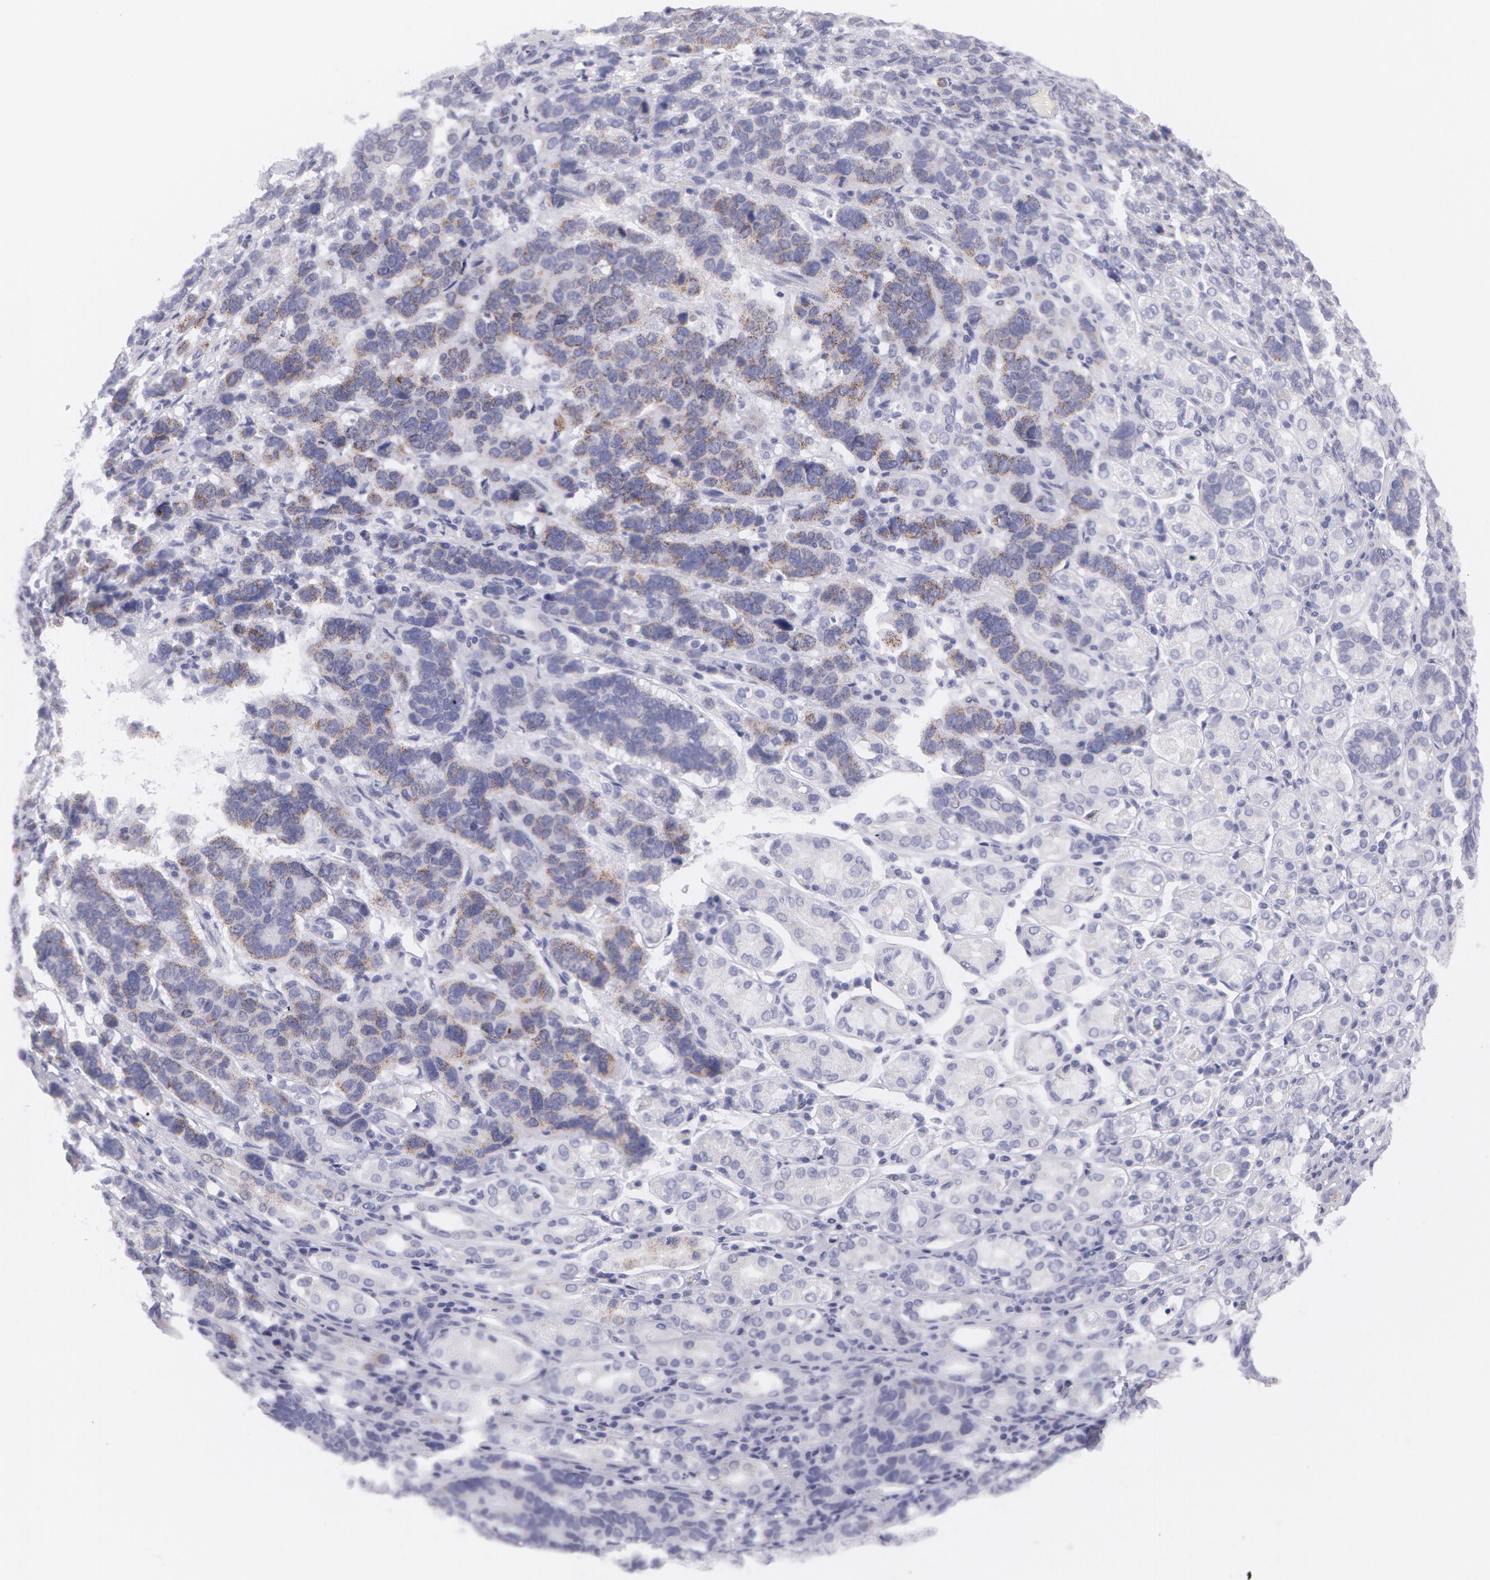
{"staining": {"intensity": "negative", "quantity": "none", "location": "none"}, "tissue": "stomach cancer", "cell_type": "Tumor cells", "image_type": "cancer", "snomed": [{"axis": "morphology", "description": "Adenocarcinoma, NOS"}, {"axis": "topography", "description": "Stomach, upper"}], "caption": "Adenocarcinoma (stomach) was stained to show a protein in brown. There is no significant positivity in tumor cells.", "gene": "AMACR", "patient": {"sex": "male", "age": 71}}